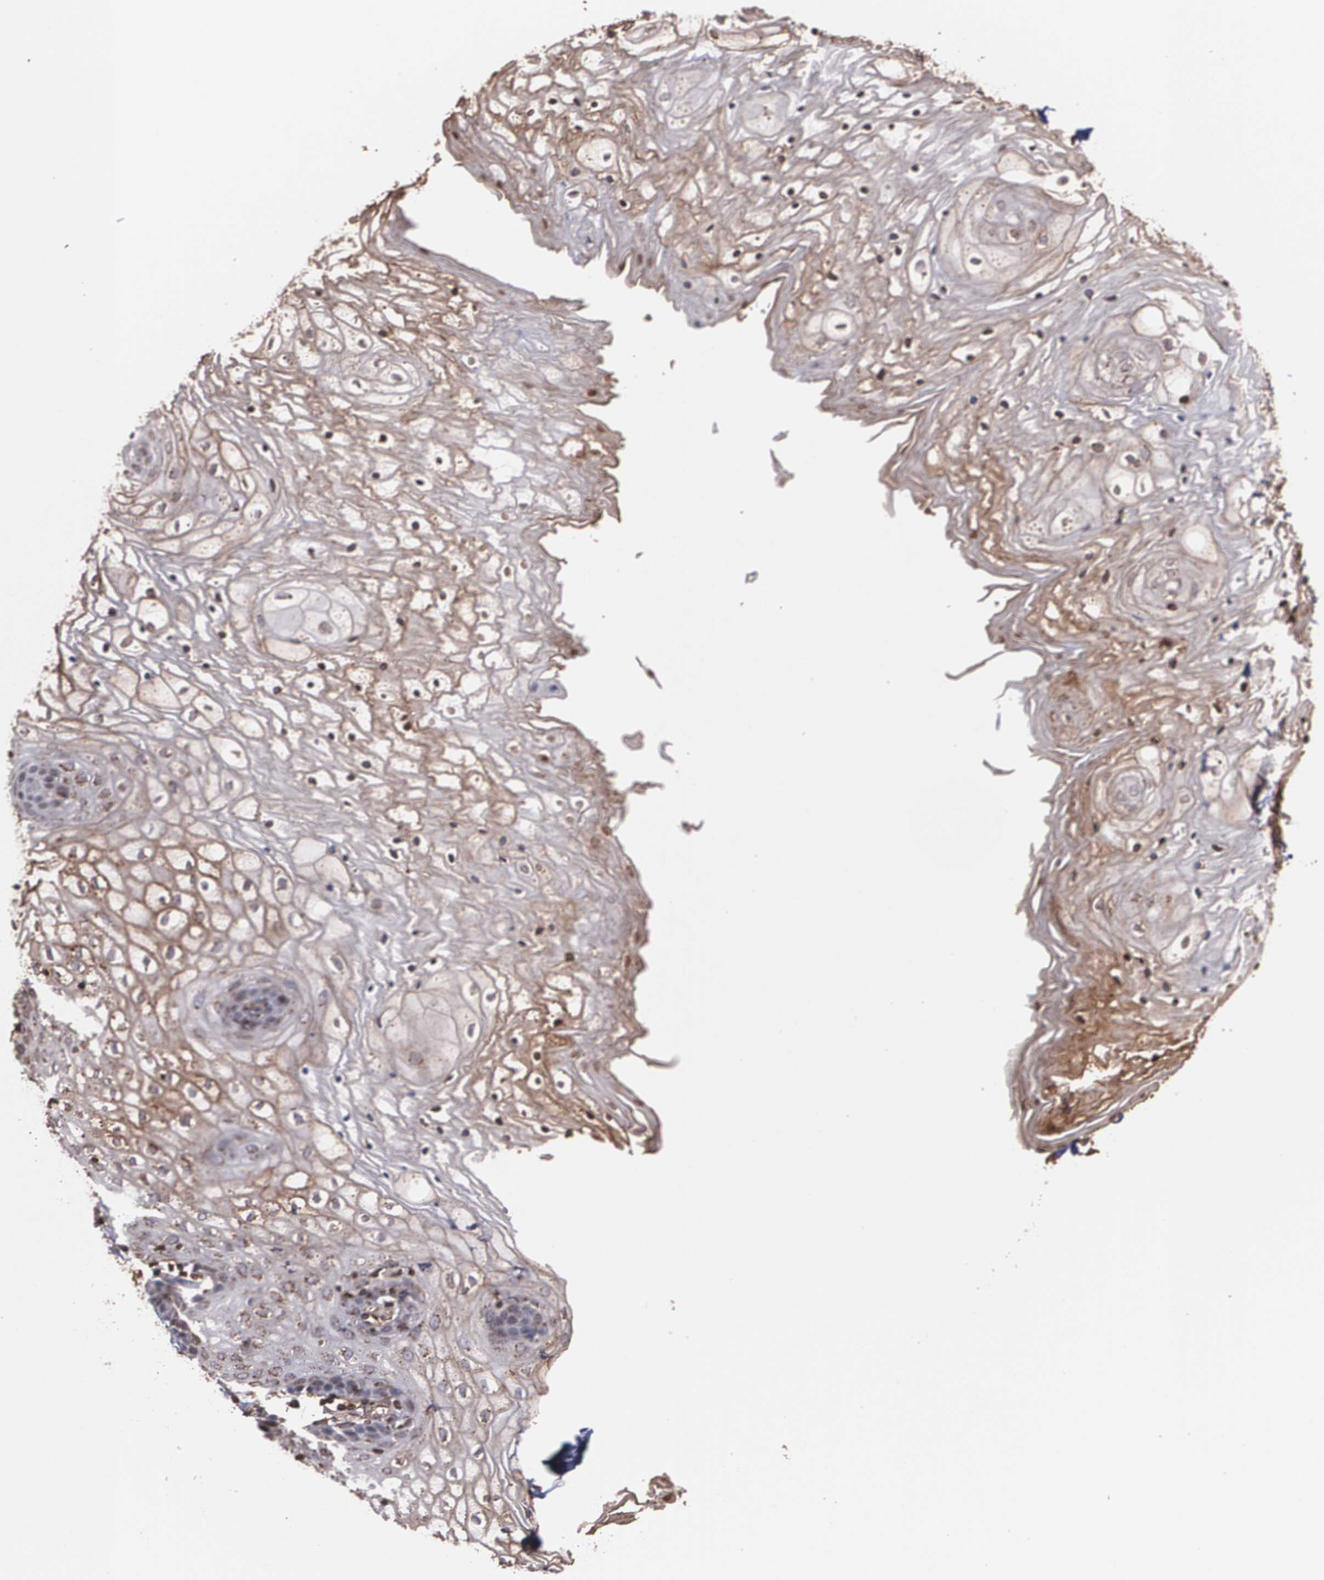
{"staining": {"intensity": "moderate", "quantity": ">75%", "location": "cytoplasmic/membranous"}, "tissue": "vagina", "cell_type": "Squamous epithelial cells", "image_type": "normal", "snomed": [{"axis": "morphology", "description": "Normal tissue, NOS"}, {"axis": "topography", "description": "Vagina"}], "caption": "Protein staining of benign vagina reveals moderate cytoplasmic/membranous positivity in about >75% of squamous epithelial cells.", "gene": "TRIP11", "patient": {"sex": "female", "age": 34}}